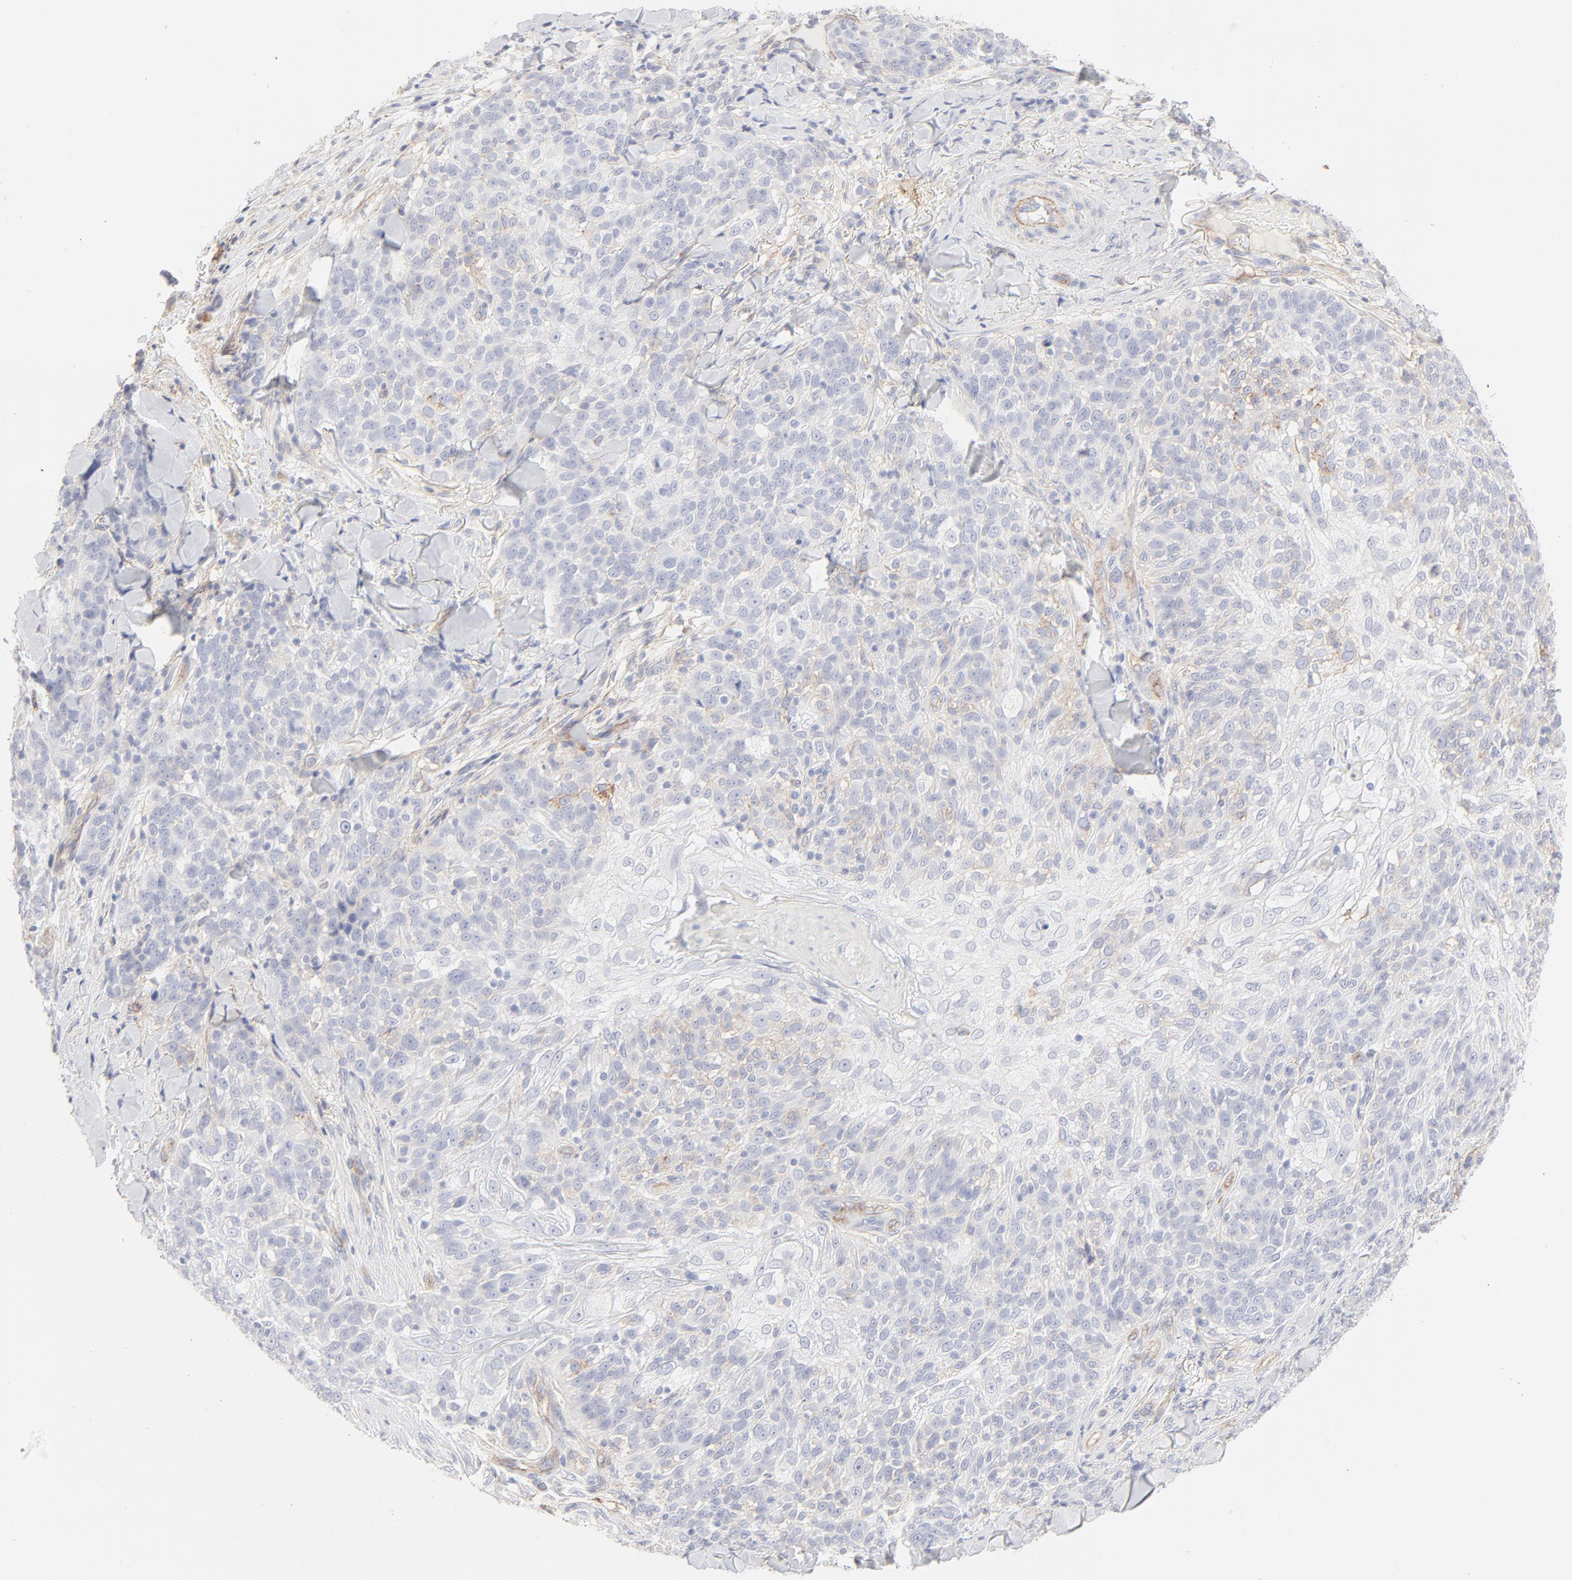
{"staining": {"intensity": "negative", "quantity": "none", "location": "none"}, "tissue": "skin cancer", "cell_type": "Tumor cells", "image_type": "cancer", "snomed": [{"axis": "morphology", "description": "Normal tissue, NOS"}, {"axis": "morphology", "description": "Squamous cell carcinoma, NOS"}, {"axis": "topography", "description": "Skin"}], "caption": "A micrograph of skin cancer (squamous cell carcinoma) stained for a protein shows no brown staining in tumor cells.", "gene": "ITGA5", "patient": {"sex": "female", "age": 83}}